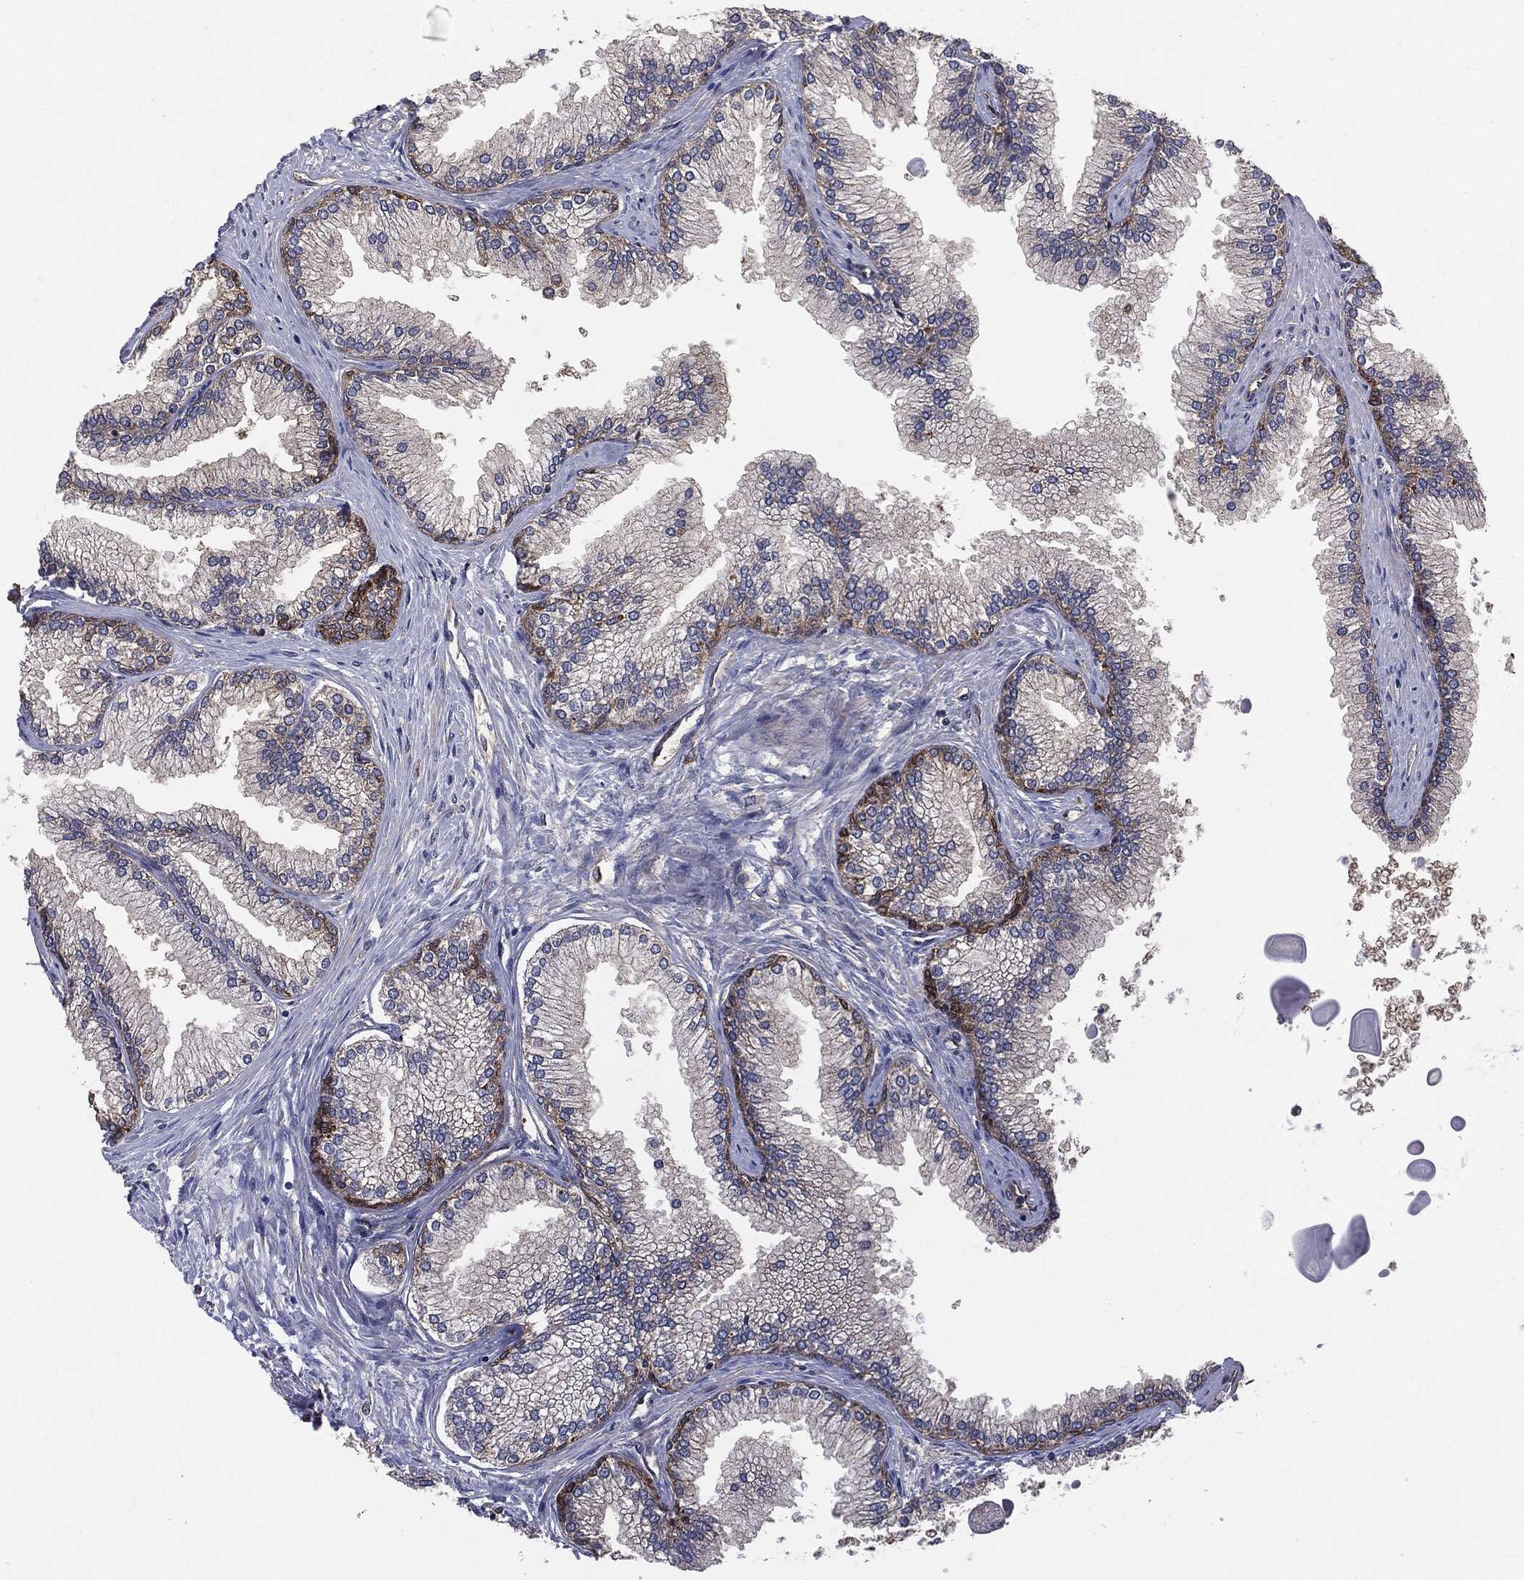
{"staining": {"intensity": "strong", "quantity": "25%-75%", "location": "cytoplasmic/membranous"}, "tissue": "prostate", "cell_type": "Glandular cells", "image_type": "normal", "snomed": [{"axis": "morphology", "description": "Normal tissue, NOS"}, {"axis": "topography", "description": "Prostate"}], "caption": "Protein analysis of normal prostate exhibits strong cytoplasmic/membranous expression in approximately 25%-75% of glandular cells. (Brightfield microscopy of DAB IHC at high magnification).", "gene": "NME1", "patient": {"sex": "male", "age": 72}}